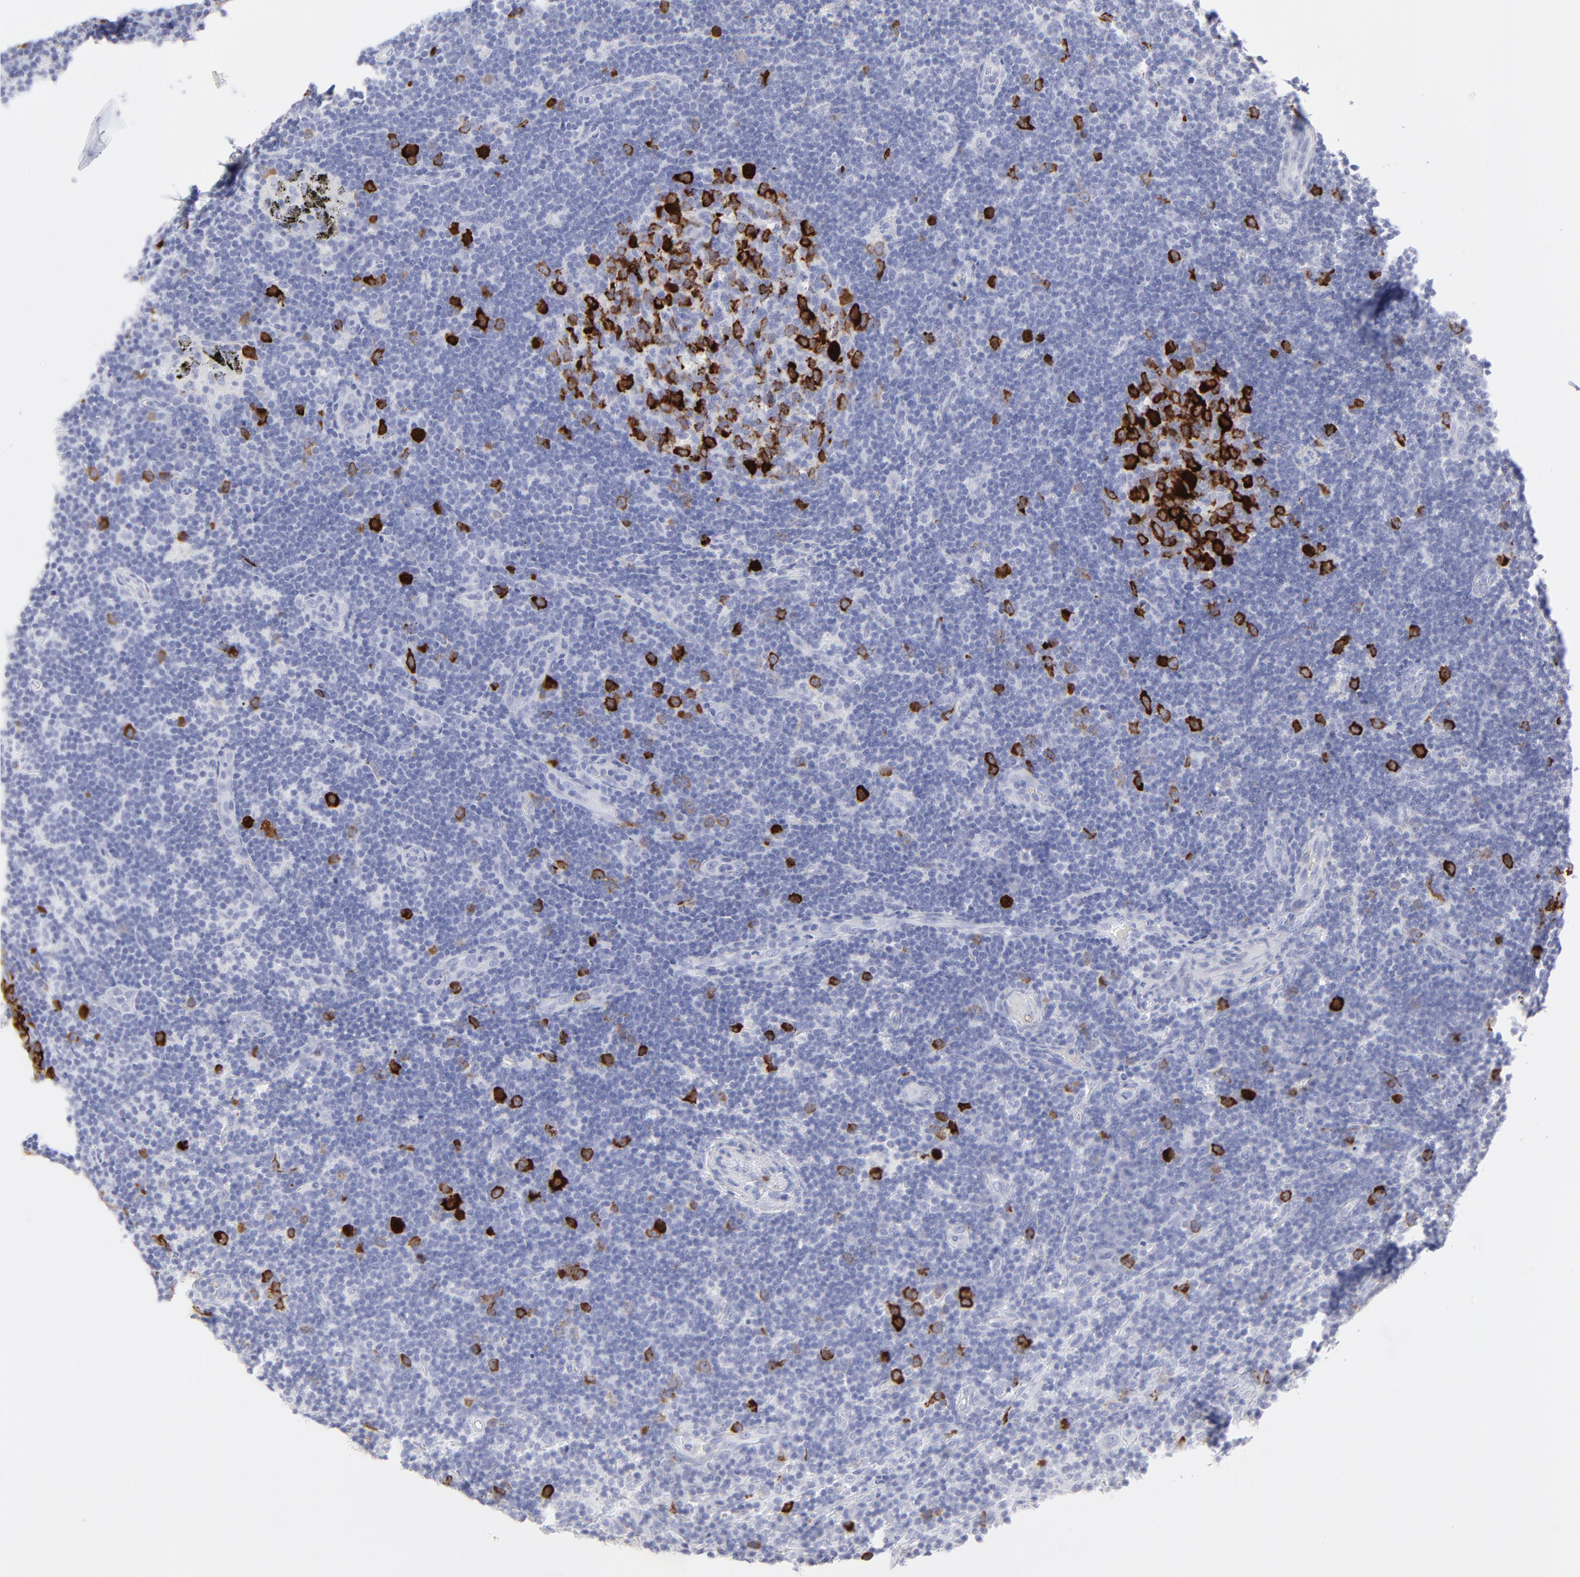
{"staining": {"intensity": "strong", "quantity": "25%-75%", "location": "cytoplasmic/membranous"}, "tissue": "lymph node", "cell_type": "Germinal center cells", "image_type": "normal", "snomed": [{"axis": "morphology", "description": "Normal tissue, NOS"}, {"axis": "morphology", "description": "Squamous cell carcinoma, metastatic, NOS"}, {"axis": "topography", "description": "Lymph node"}], "caption": "Approximately 25%-75% of germinal center cells in normal human lymph node reveal strong cytoplasmic/membranous protein positivity as visualized by brown immunohistochemical staining.", "gene": "CCNB1", "patient": {"sex": "female", "age": 53}}